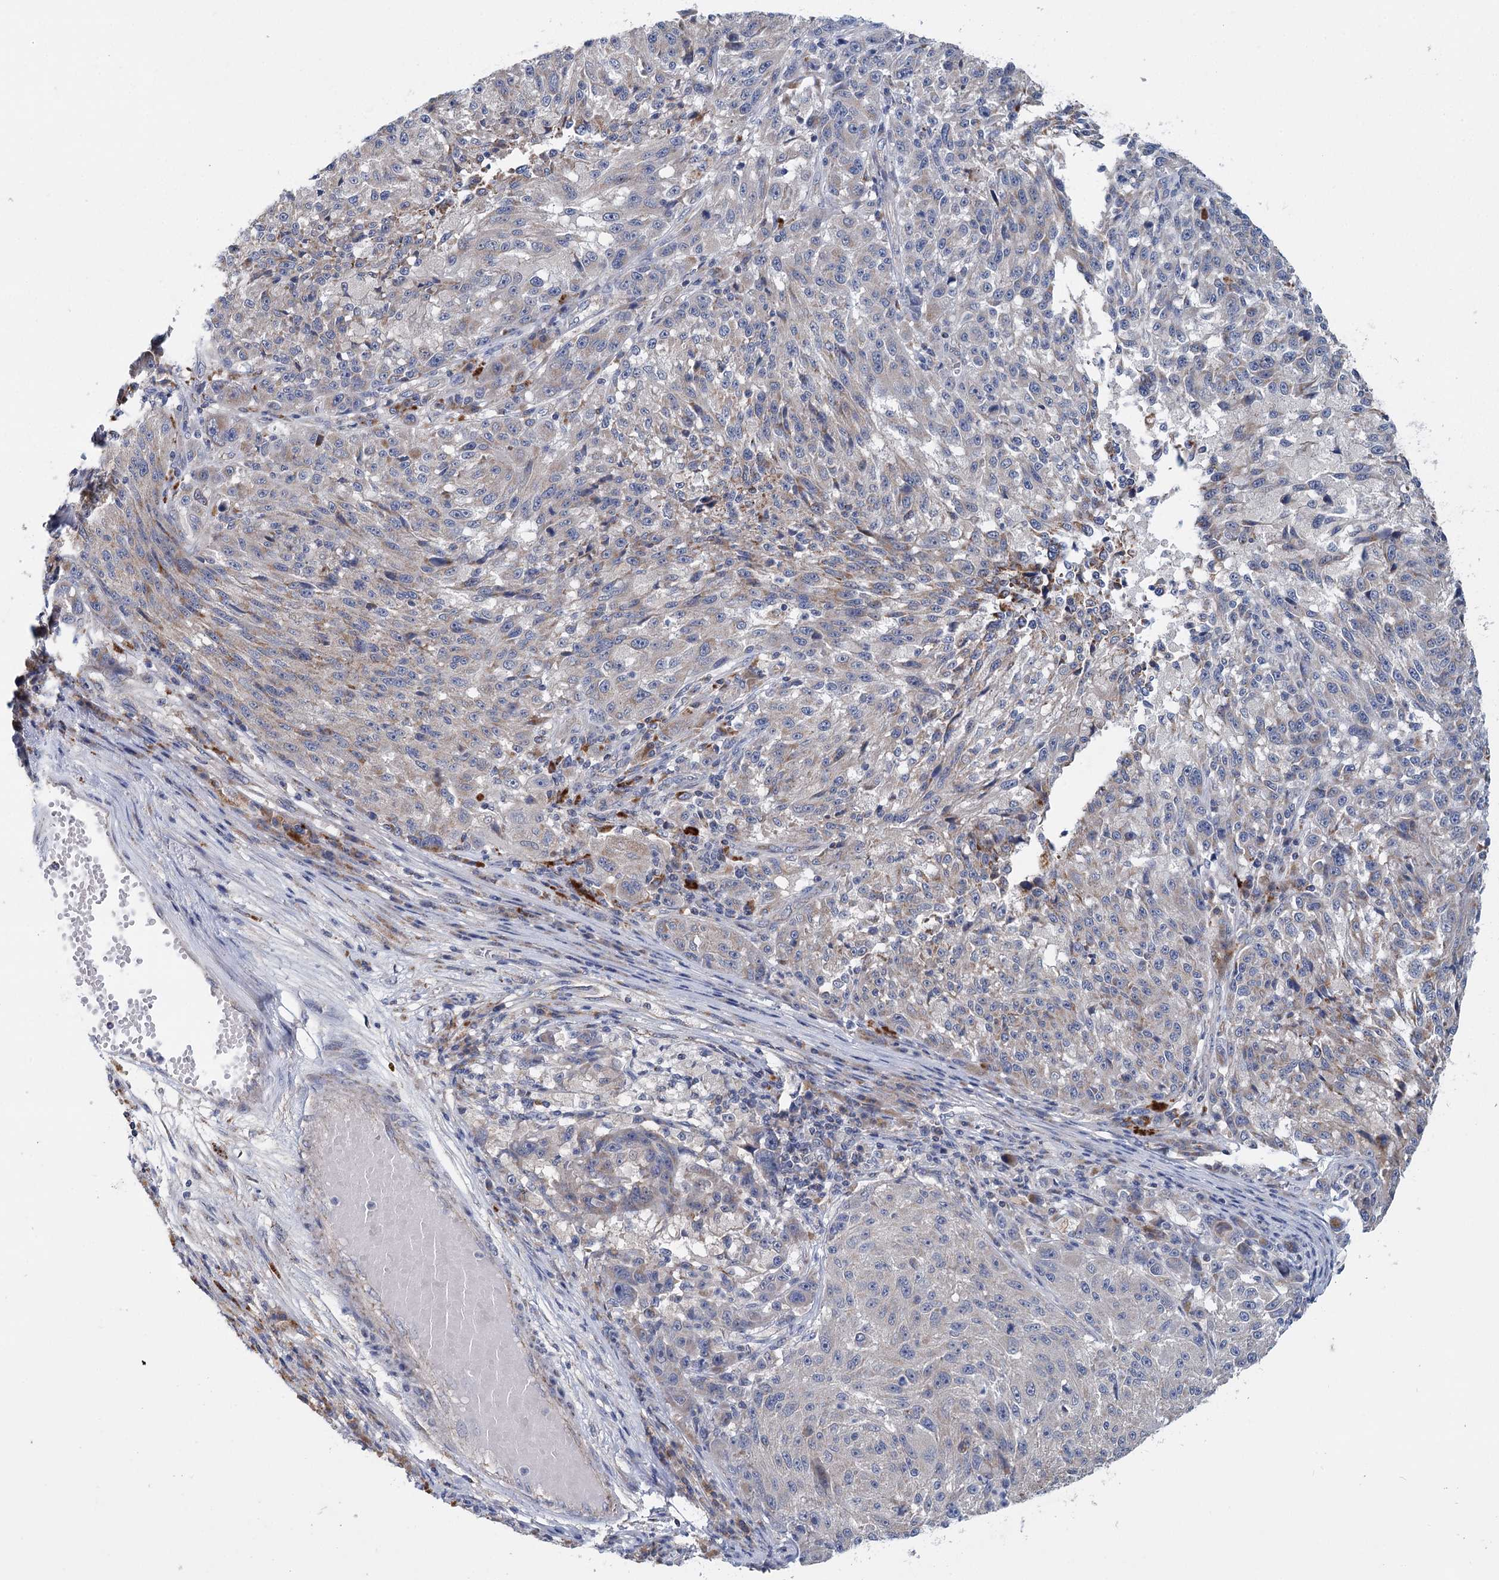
{"staining": {"intensity": "negative", "quantity": "none", "location": "none"}, "tissue": "melanoma", "cell_type": "Tumor cells", "image_type": "cancer", "snomed": [{"axis": "morphology", "description": "Malignant melanoma, NOS"}, {"axis": "topography", "description": "Skin"}], "caption": "Immunohistochemical staining of human melanoma exhibits no significant staining in tumor cells. The staining is performed using DAB (3,3'-diaminobenzidine) brown chromogen with nuclei counter-stained in using hematoxylin.", "gene": "ANKRD16", "patient": {"sex": "male", "age": 53}}